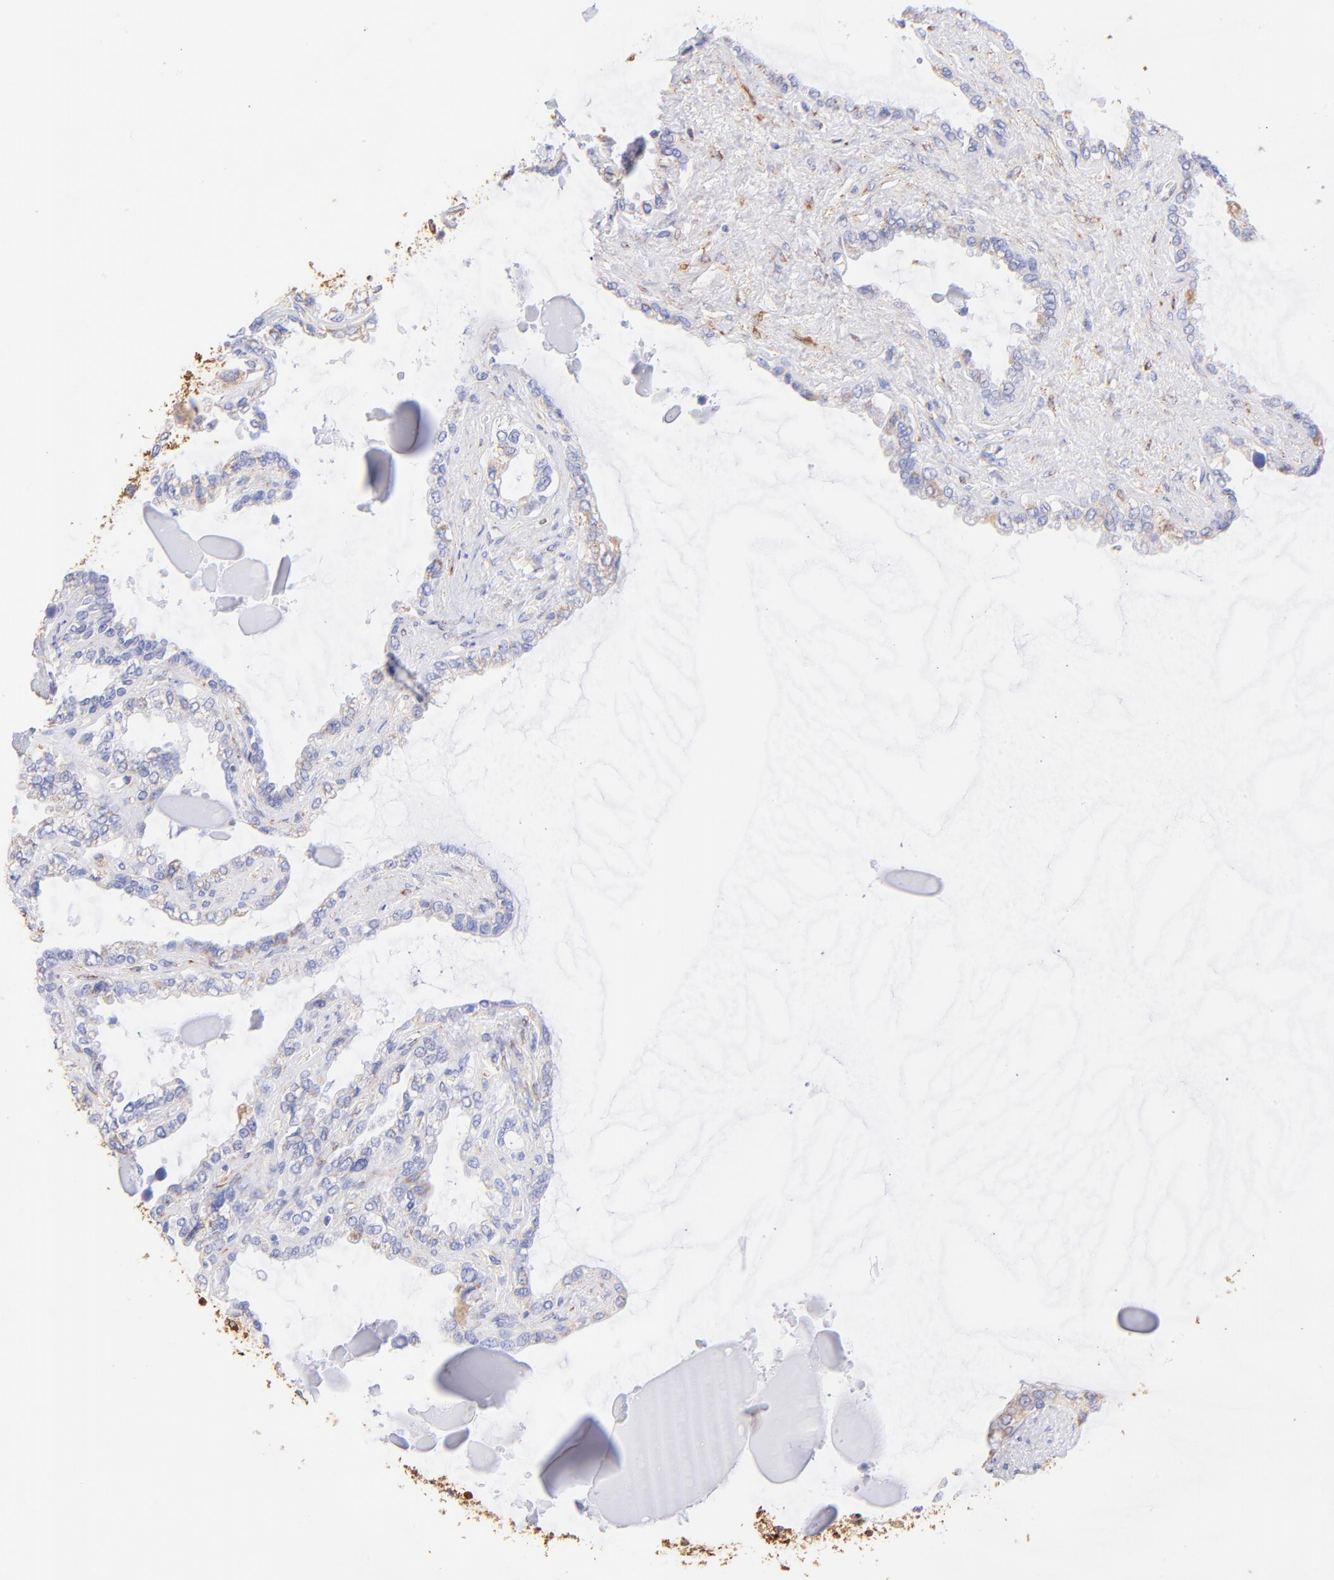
{"staining": {"intensity": "negative", "quantity": "none", "location": "none"}, "tissue": "seminal vesicle", "cell_type": "Glandular cells", "image_type": "normal", "snomed": [{"axis": "morphology", "description": "Normal tissue, NOS"}, {"axis": "morphology", "description": "Inflammation, NOS"}, {"axis": "topography", "description": "Urinary bladder"}, {"axis": "topography", "description": "Prostate"}, {"axis": "topography", "description": "Seminal veicle"}], "caption": "Seminal vesicle stained for a protein using immunohistochemistry demonstrates no staining glandular cells.", "gene": "SPARC", "patient": {"sex": "male", "age": 82}}